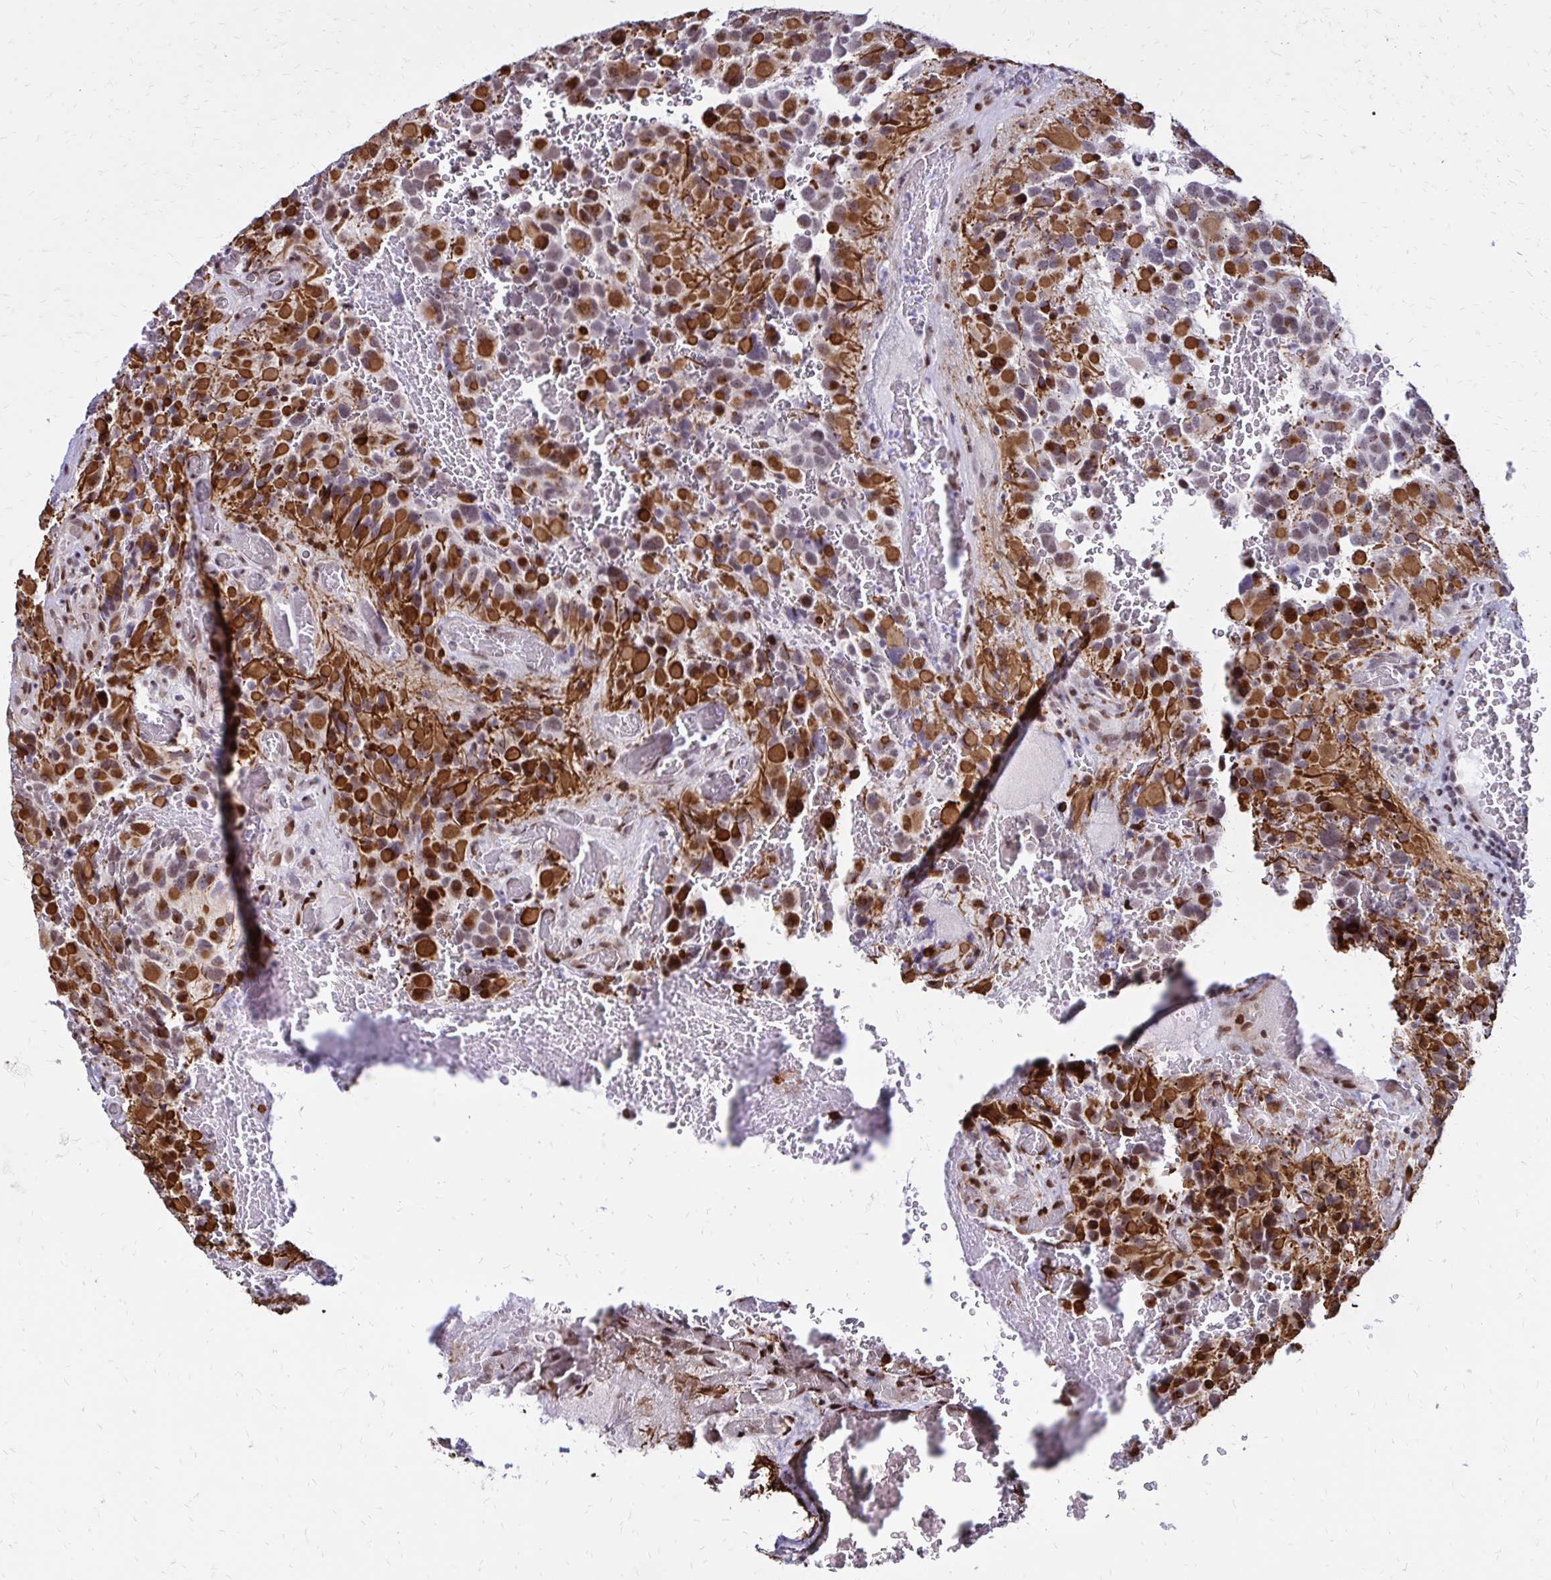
{"staining": {"intensity": "moderate", "quantity": "<25%", "location": "cytoplasmic/membranous"}, "tissue": "glioma", "cell_type": "Tumor cells", "image_type": "cancer", "snomed": [{"axis": "morphology", "description": "Glioma, malignant, High grade"}, {"axis": "topography", "description": "Brain"}], "caption": "Protein analysis of malignant high-grade glioma tissue displays moderate cytoplasmic/membranous positivity in approximately <25% of tumor cells. (IHC, brightfield microscopy, high magnification).", "gene": "TOB1", "patient": {"sex": "female", "age": 40}}